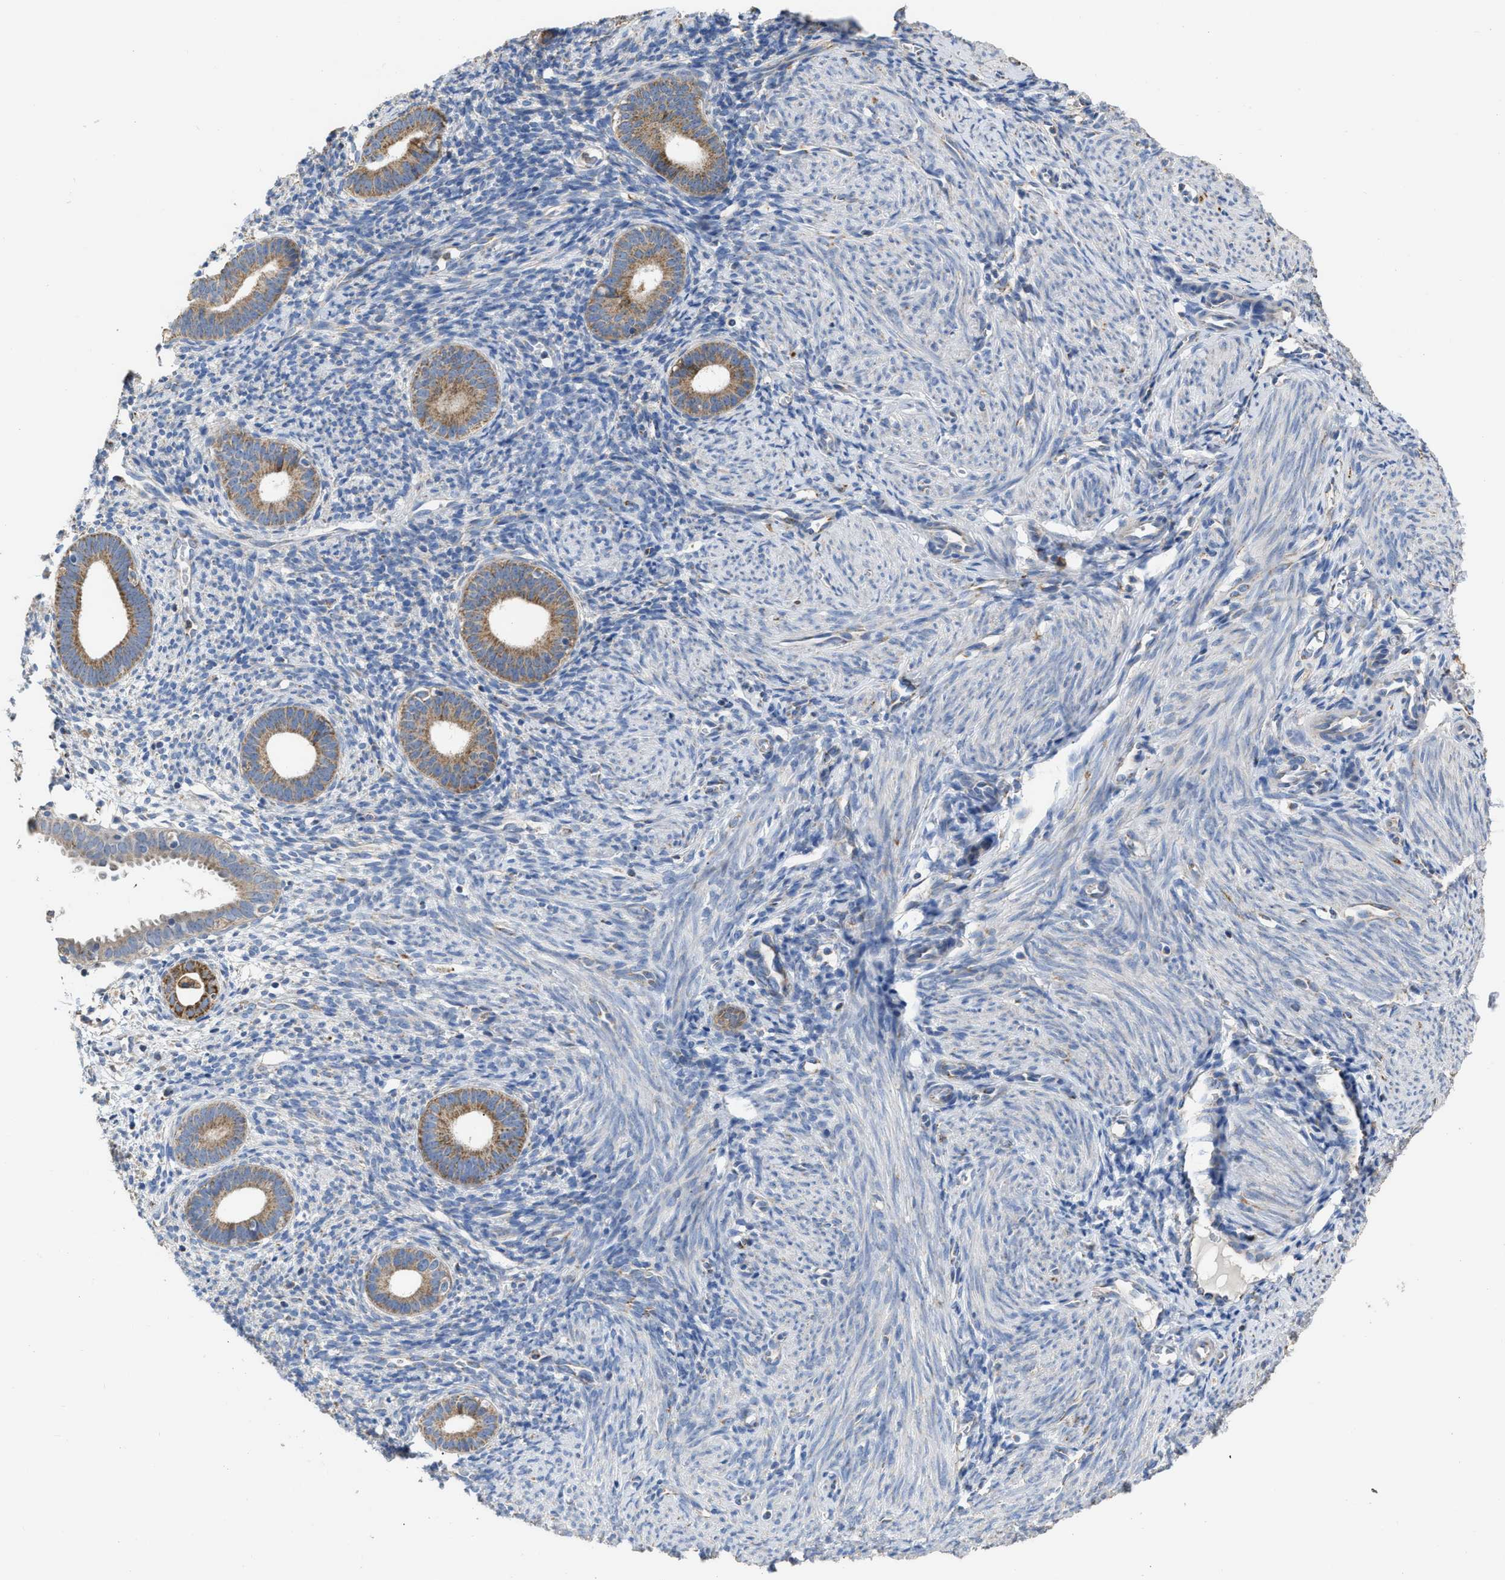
{"staining": {"intensity": "negative", "quantity": "none", "location": "none"}, "tissue": "endometrium", "cell_type": "Cells in endometrial stroma", "image_type": "normal", "snomed": [{"axis": "morphology", "description": "Normal tissue, NOS"}, {"axis": "morphology", "description": "Adenocarcinoma, NOS"}, {"axis": "topography", "description": "Endometrium"}], "caption": "This is an immunohistochemistry (IHC) photomicrograph of benign human endometrium. There is no staining in cells in endometrial stroma.", "gene": "AK2", "patient": {"sex": "female", "age": 57}}